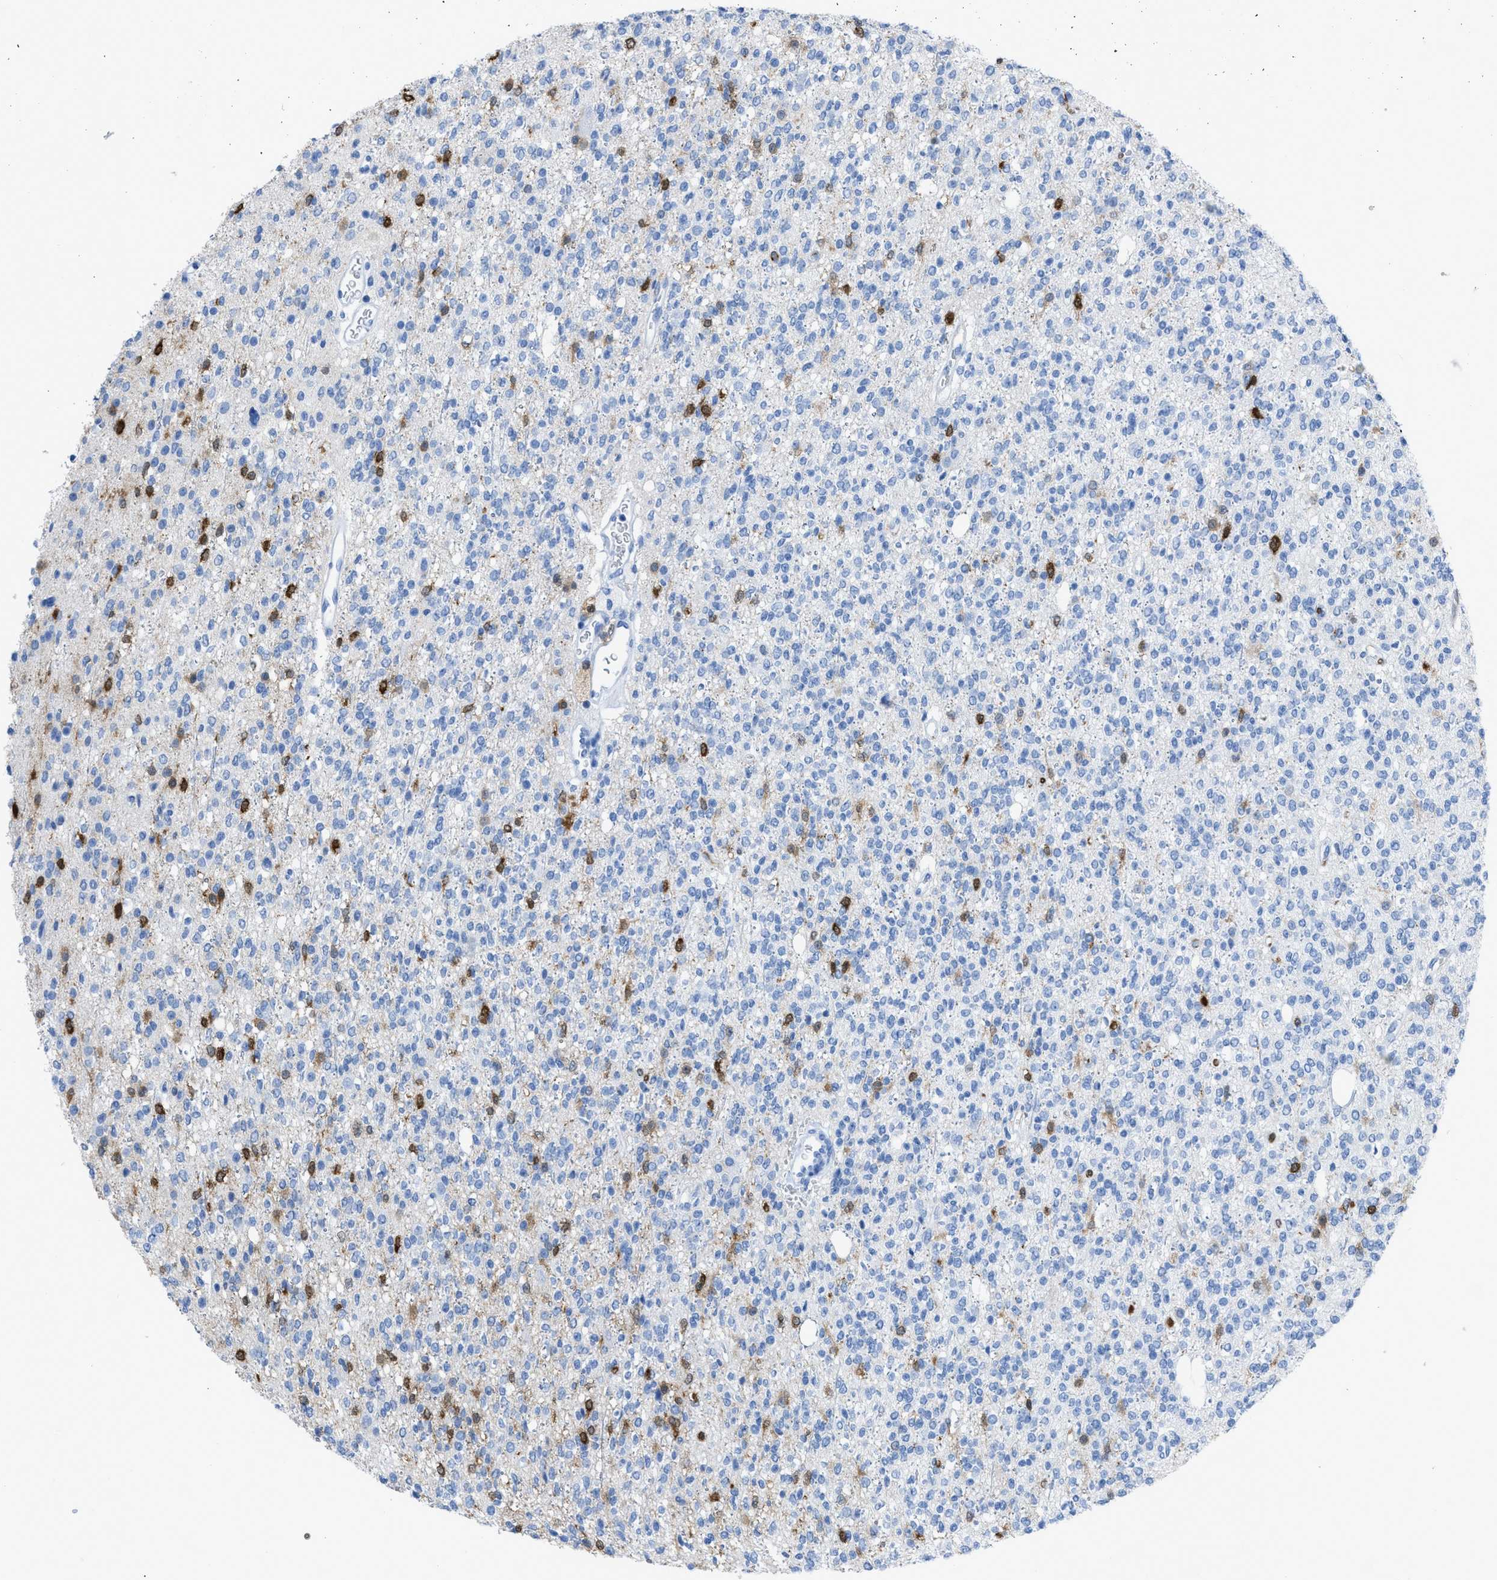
{"staining": {"intensity": "strong", "quantity": "<25%", "location": "cytoplasmic/membranous,nuclear"}, "tissue": "glioma", "cell_type": "Tumor cells", "image_type": "cancer", "snomed": [{"axis": "morphology", "description": "Glioma, malignant, High grade"}, {"axis": "topography", "description": "Brain"}], "caption": "A micrograph showing strong cytoplasmic/membranous and nuclear expression in approximately <25% of tumor cells in malignant glioma (high-grade), as visualized by brown immunohistochemical staining.", "gene": "CDKN2A", "patient": {"sex": "male", "age": 34}}